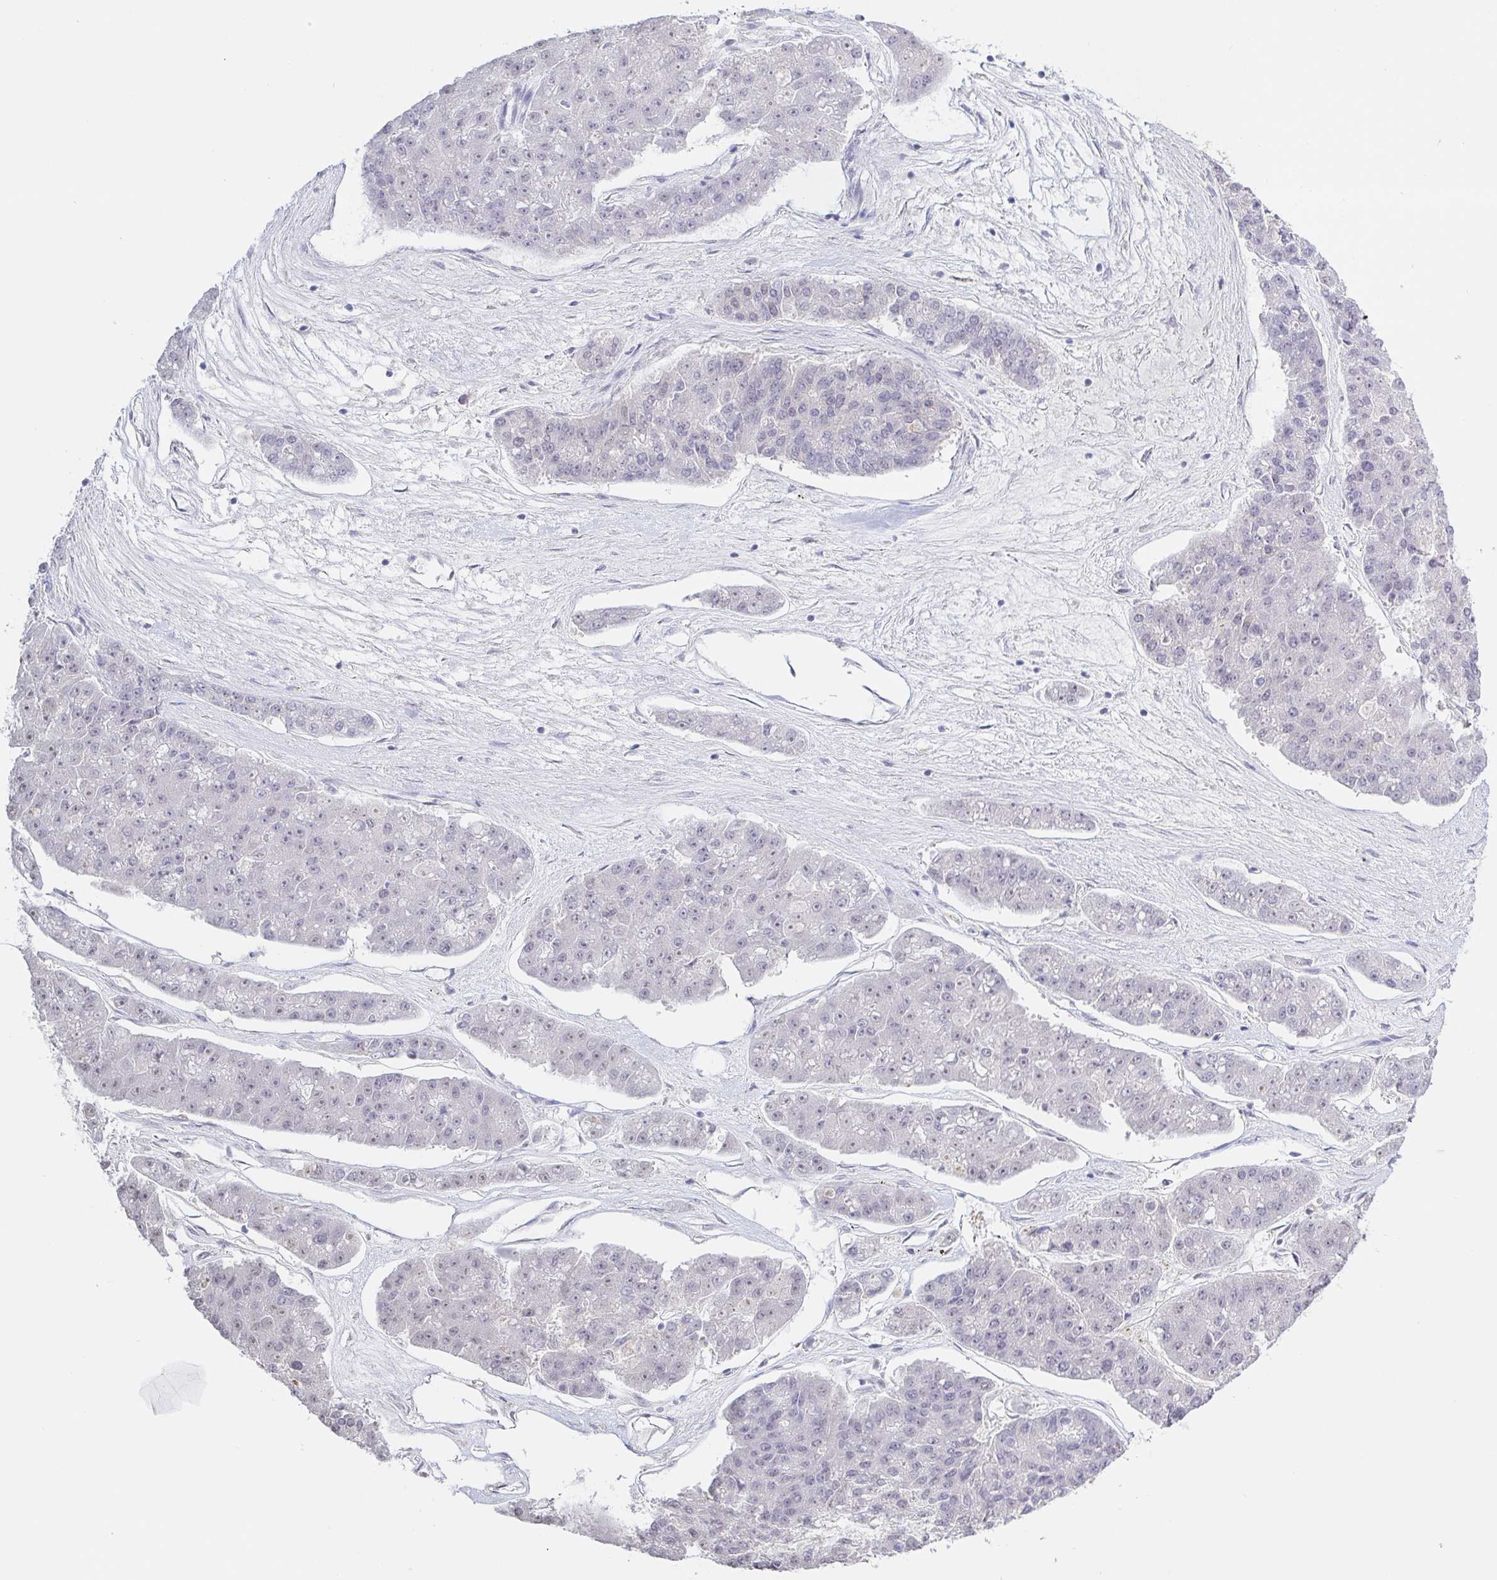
{"staining": {"intensity": "negative", "quantity": "none", "location": "none"}, "tissue": "pancreatic cancer", "cell_type": "Tumor cells", "image_type": "cancer", "snomed": [{"axis": "morphology", "description": "Adenocarcinoma, NOS"}, {"axis": "topography", "description": "Pancreas"}], "caption": "High power microscopy image of an IHC photomicrograph of adenocarcinoma (pancreatic), revealing no significant positivity in tumor cells.", "gene": "HYPK", "patient": {"sex": "male", "age": 50}}